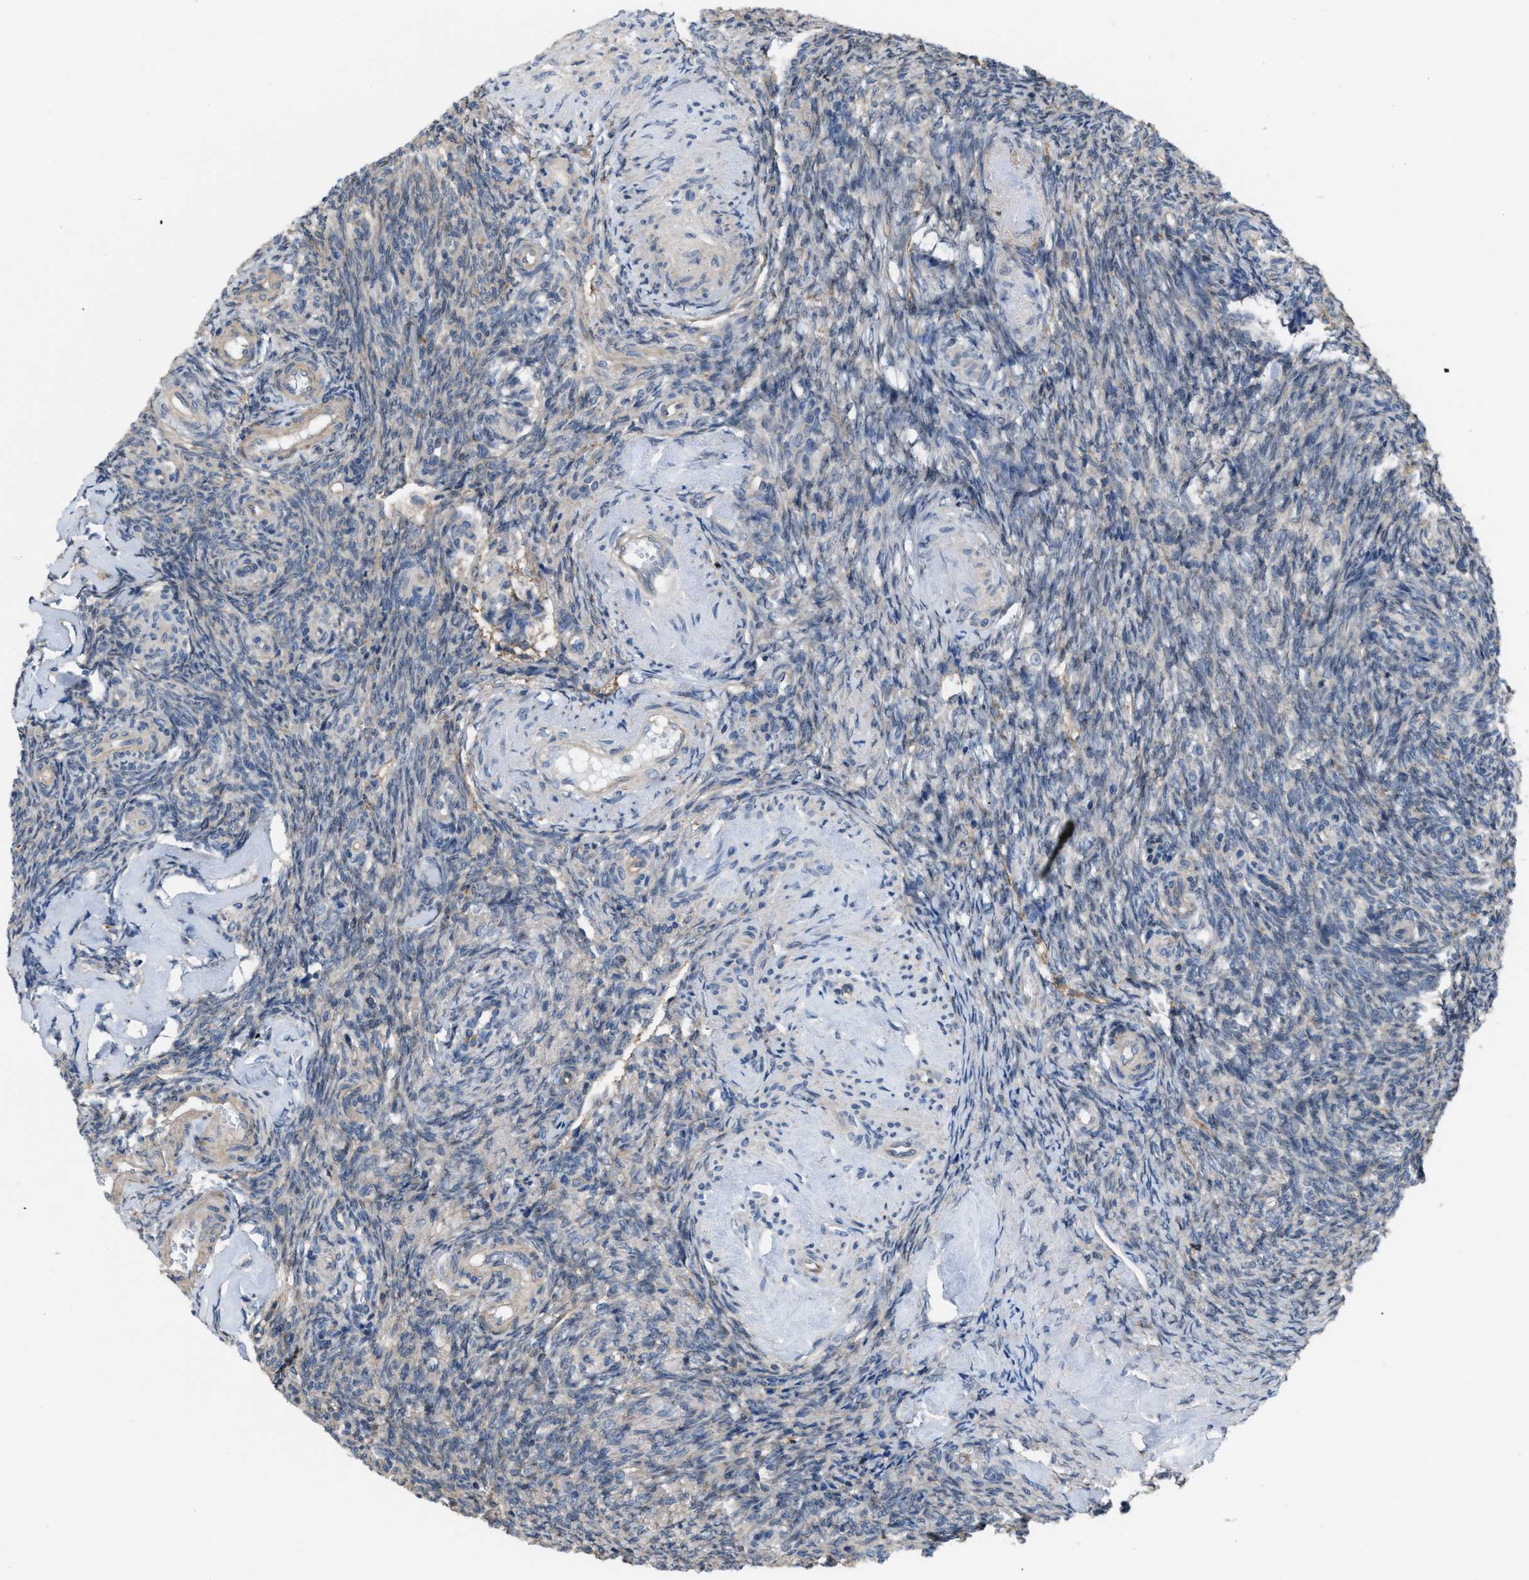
{"staining": {"intensity": "weak", "quantity": "<25%", "location": "cytoplasmic/membranous"}, "tissue": "ovary", "cell_type": "Ovarian stroma cells", "image_type": "normal", "snomed": [{"axis": "morphology", "description": "Normal tissue, NOS"}, {"axis": "topography", "description": "Ovary"}], "caption": "Immunohistochemistry (IHC) image of unremarkable ovary stained for a protein (brown), which reveals no staining in ovarian stroma cells. The staining is performed using DAB (3,3'-diaminobenzidine) brown chromogen with nuclei counter-stained in using hematoxylin.", "gene": "MYO18A", "patient": {"sex": "female", "age": 41}}